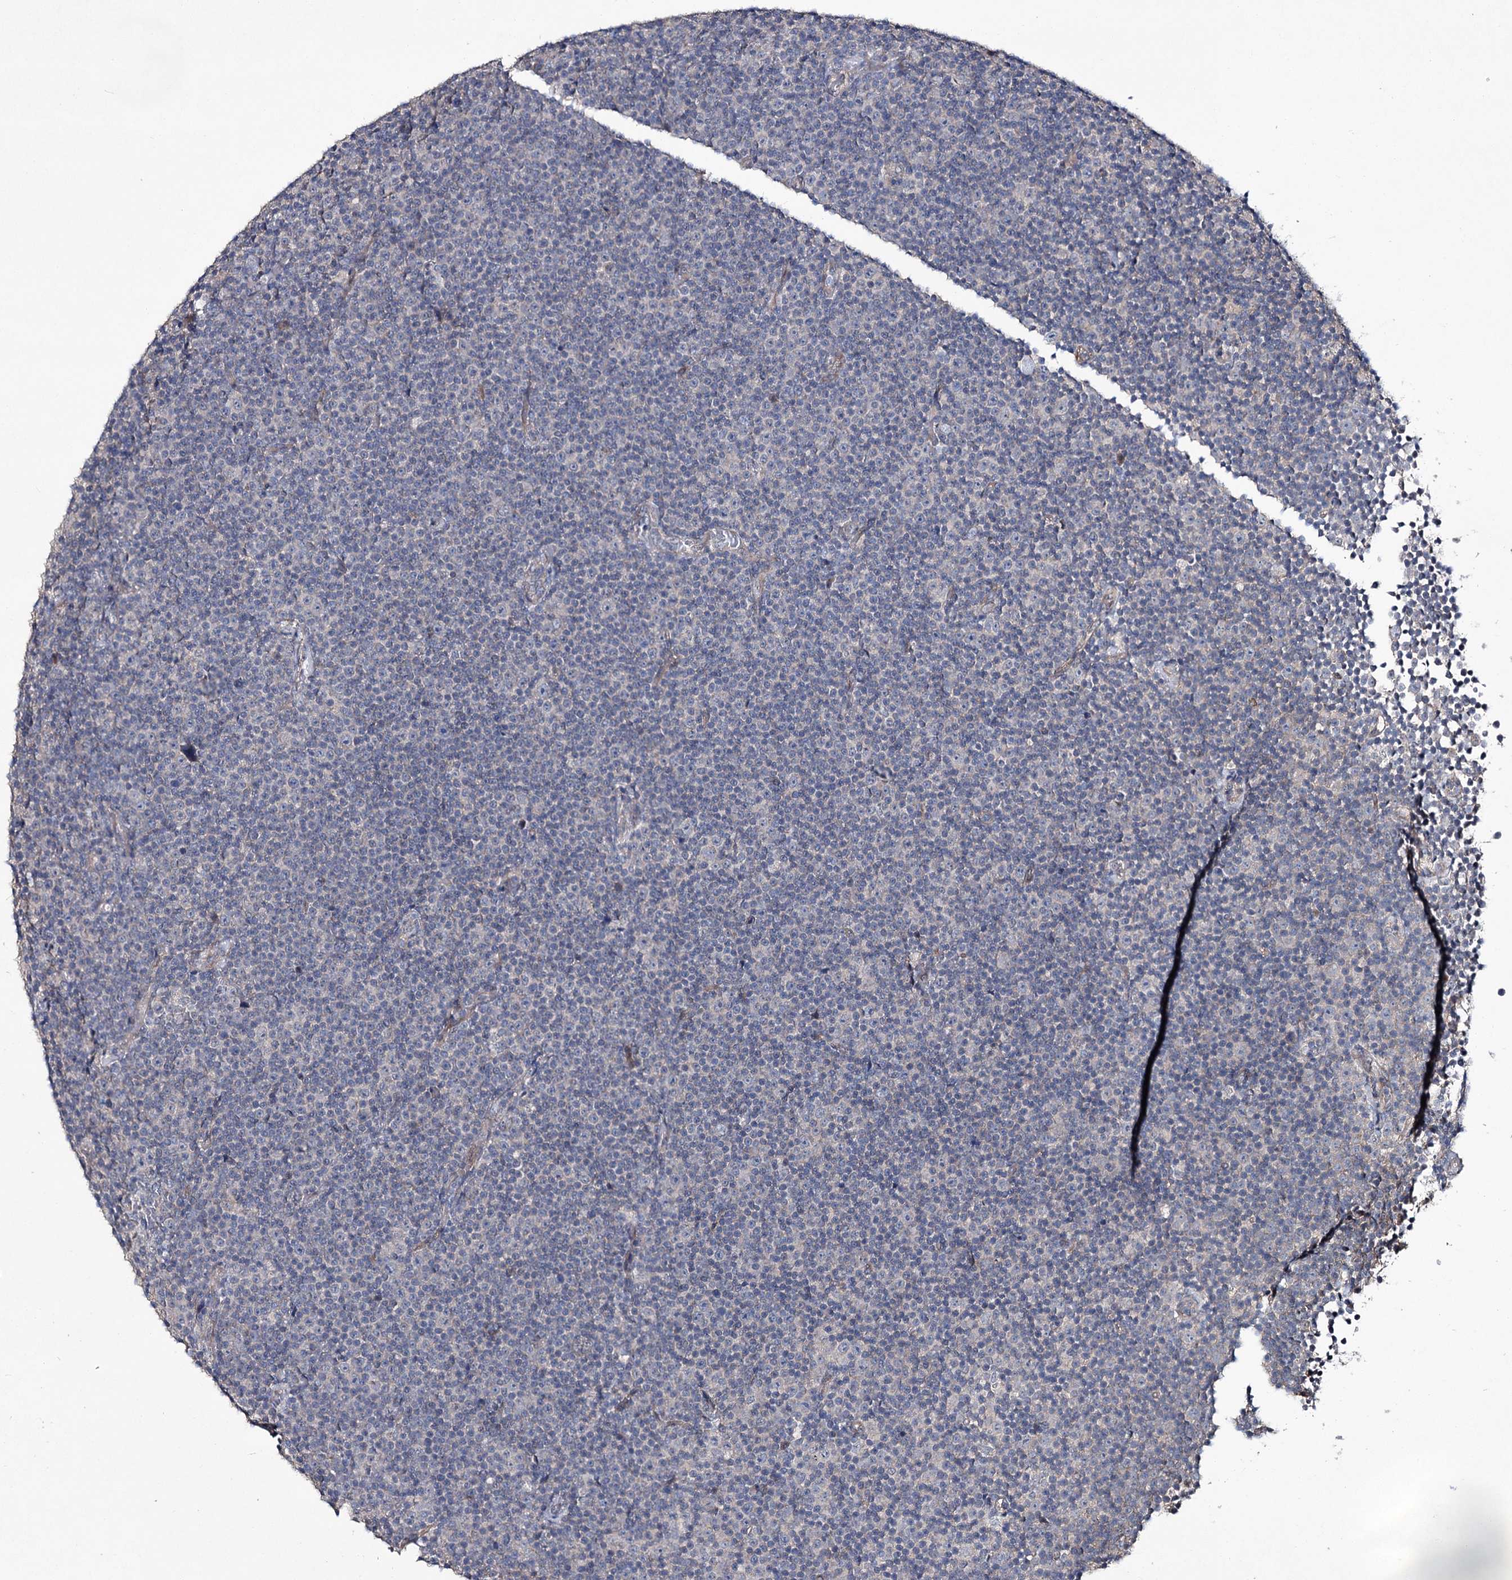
{"staining": {"intensity": "negative", "quantity": "none", "location": "none"}, "tissue": "lymphoma", "cell_type": "Tumor cells", "image_type": "cancer", "snomed": [{"axis": "morphology", "description": "Malignant lymphoma, non-Hodgkin's type, Low grade"}, {"axis": "topography", "description": "Lymph node"}], "caption": "Micrograph shows no significant protein expression in tumor cells of lymphoma.", "gene": "SEMA4G", "patient": {"sex": "female", "age": 67}}